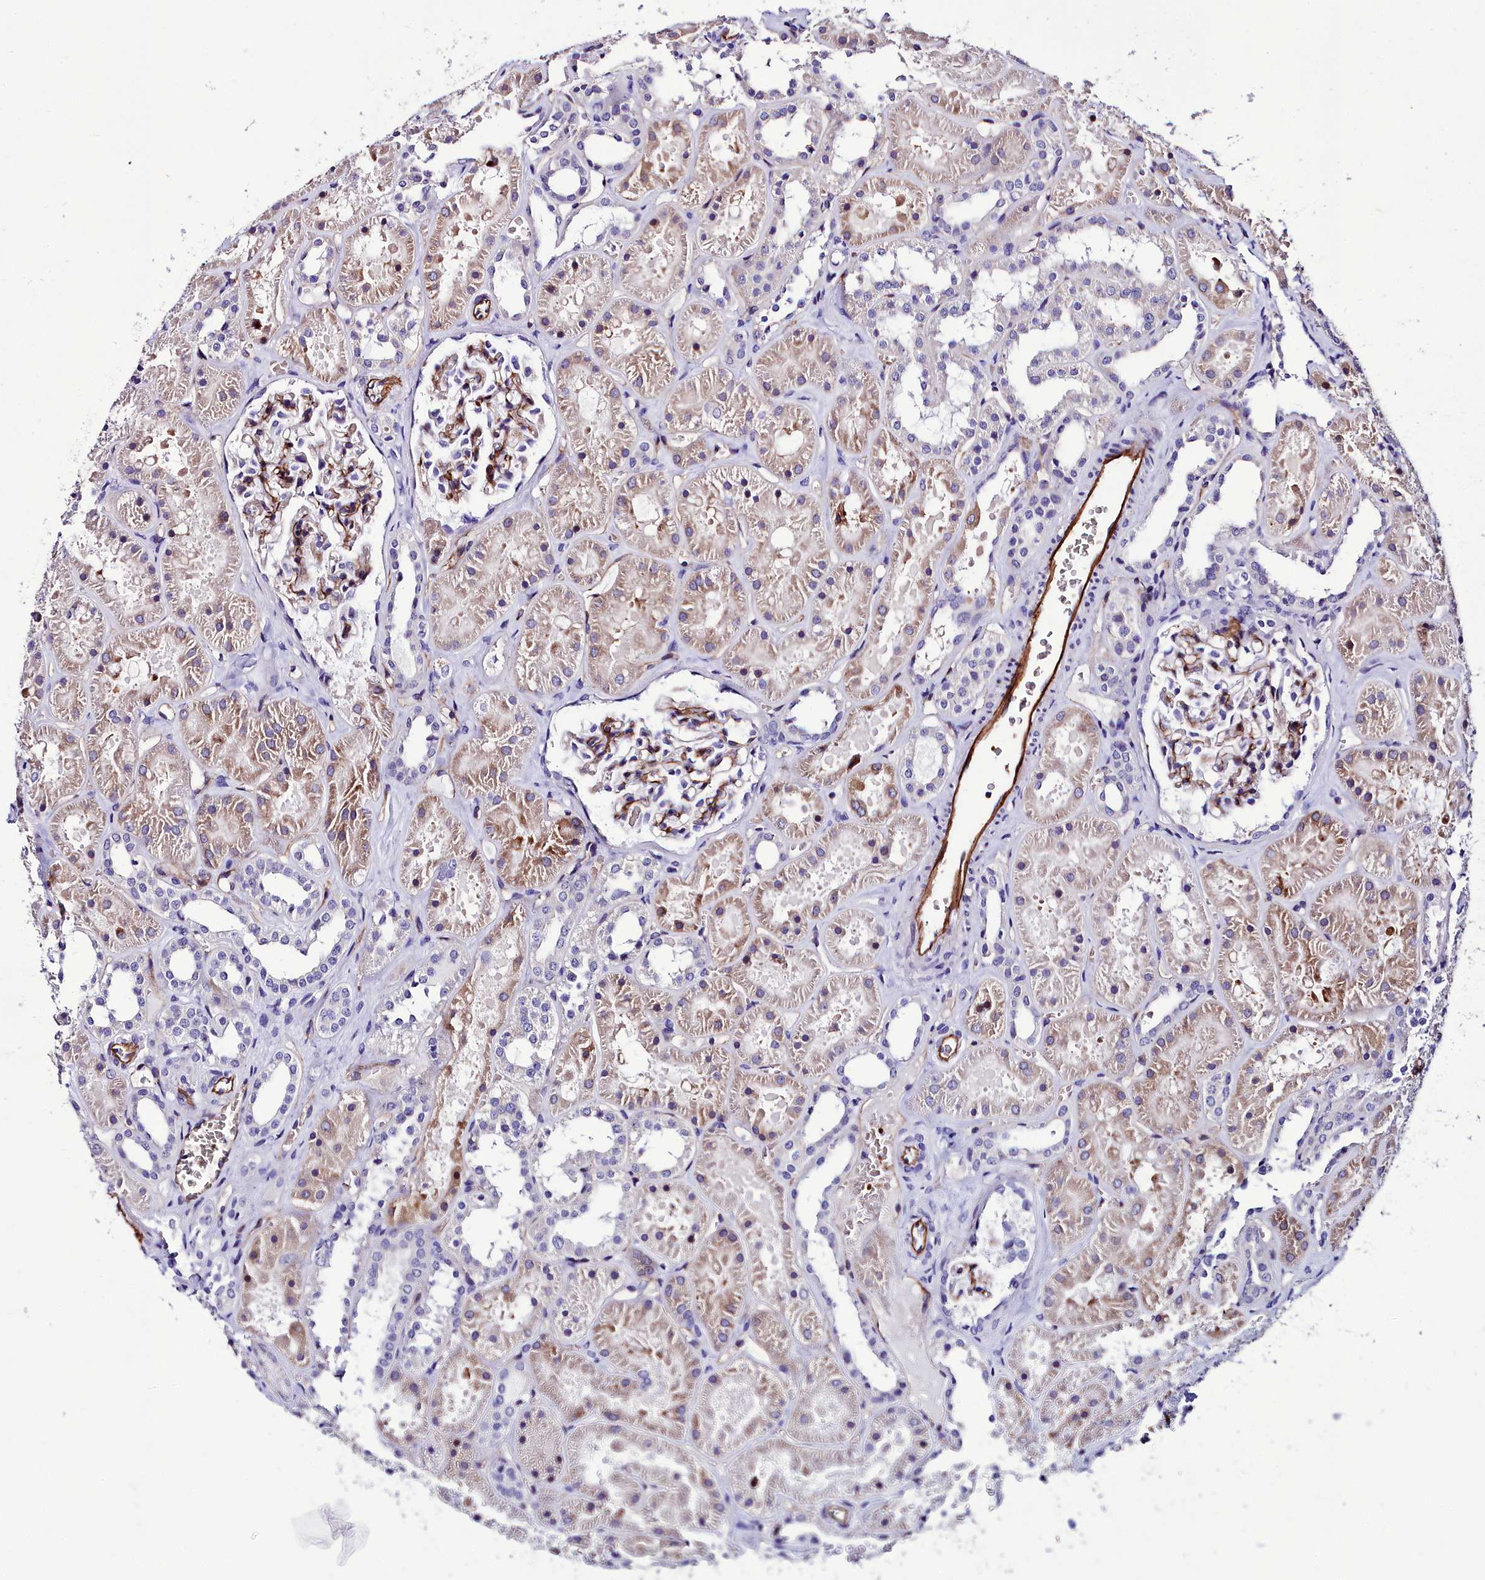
{"staining": {"intensity": "moderate", "quantity": "25%-75%", "location": "cytoplasmic/membranous"}, "tissue": "kidney", "cell_type": "Cells in glomeruli", "image_type": "normal", "snomed": [{"axis": "morphology", "description": "Normal tissue, NOS"}, {"axis": "topography", "description": "Kidney"}], "caption": "This is a micrograph of IHC staining of normal kidney, which shows moderate staining in the cytoplasmic/membranous of cells in glomeruli.", "gene": "CYP4F11", "patient": {"sex": "female", "age": 41}}